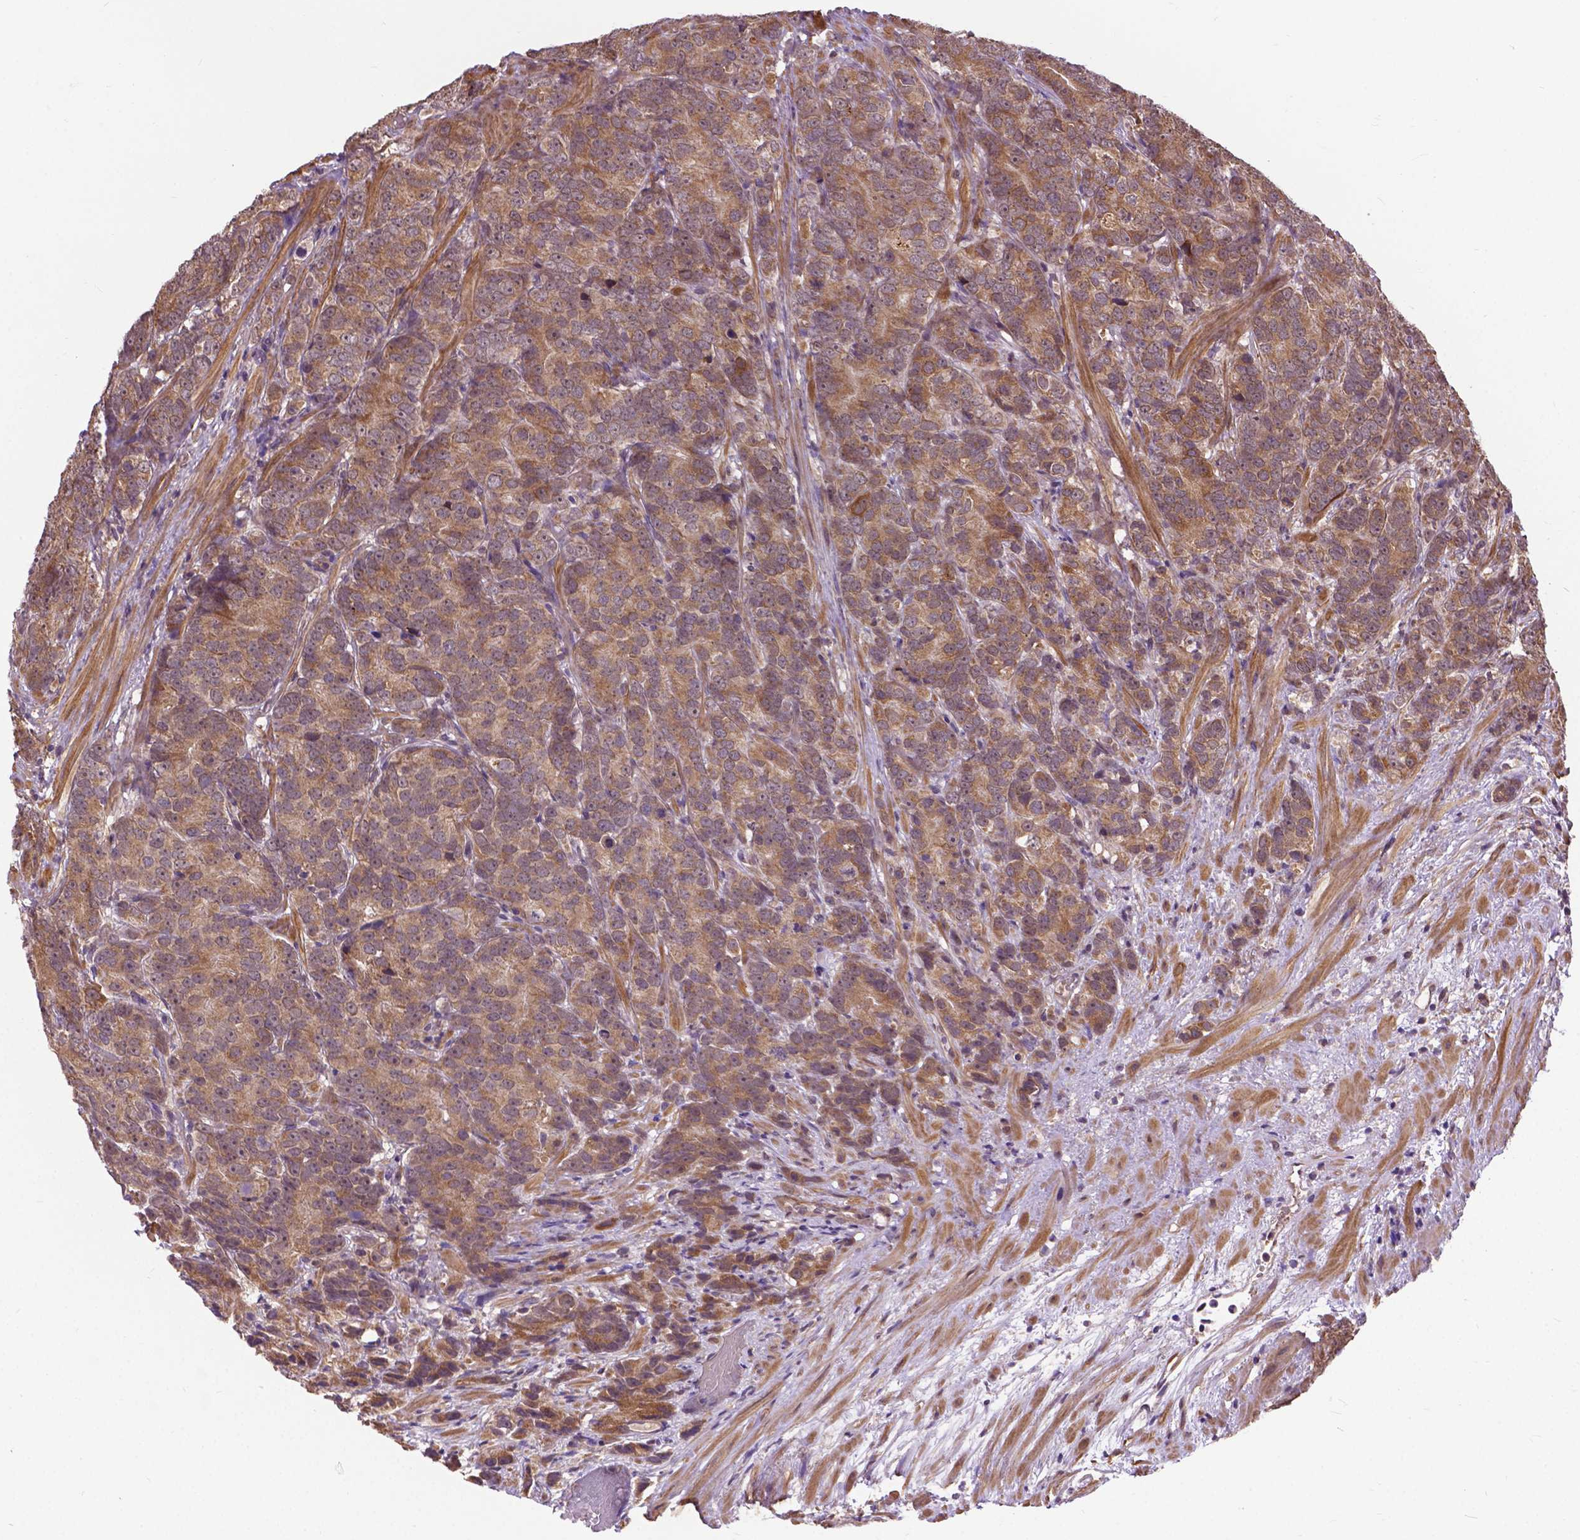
{"staining": {"intensity": "moderate", "quantity": ">75%", "location": "cytoplasmic/membranous"}, "tissue": "prostate cancer", "cell_type": "Tumor cells", "image_type": "cancer", "snomed": [{"axis": "morphology", "description": "Adenocarcinoma, High grade"}, {"axis": "topography", "description": "Prostate"}], "caption": "Prostate adenocarcinoma (high-grade) stained with IHC demonstrates moderate cytoplasmic/membranous positivity in about >75% of tumor cells. The staining was performed using DAB, with brown indicating positive protein expression. Nuclei are stained blue with hematoxylin.", "gene": "ZNF616", "patient": {"sex": "male", "age": 90}}